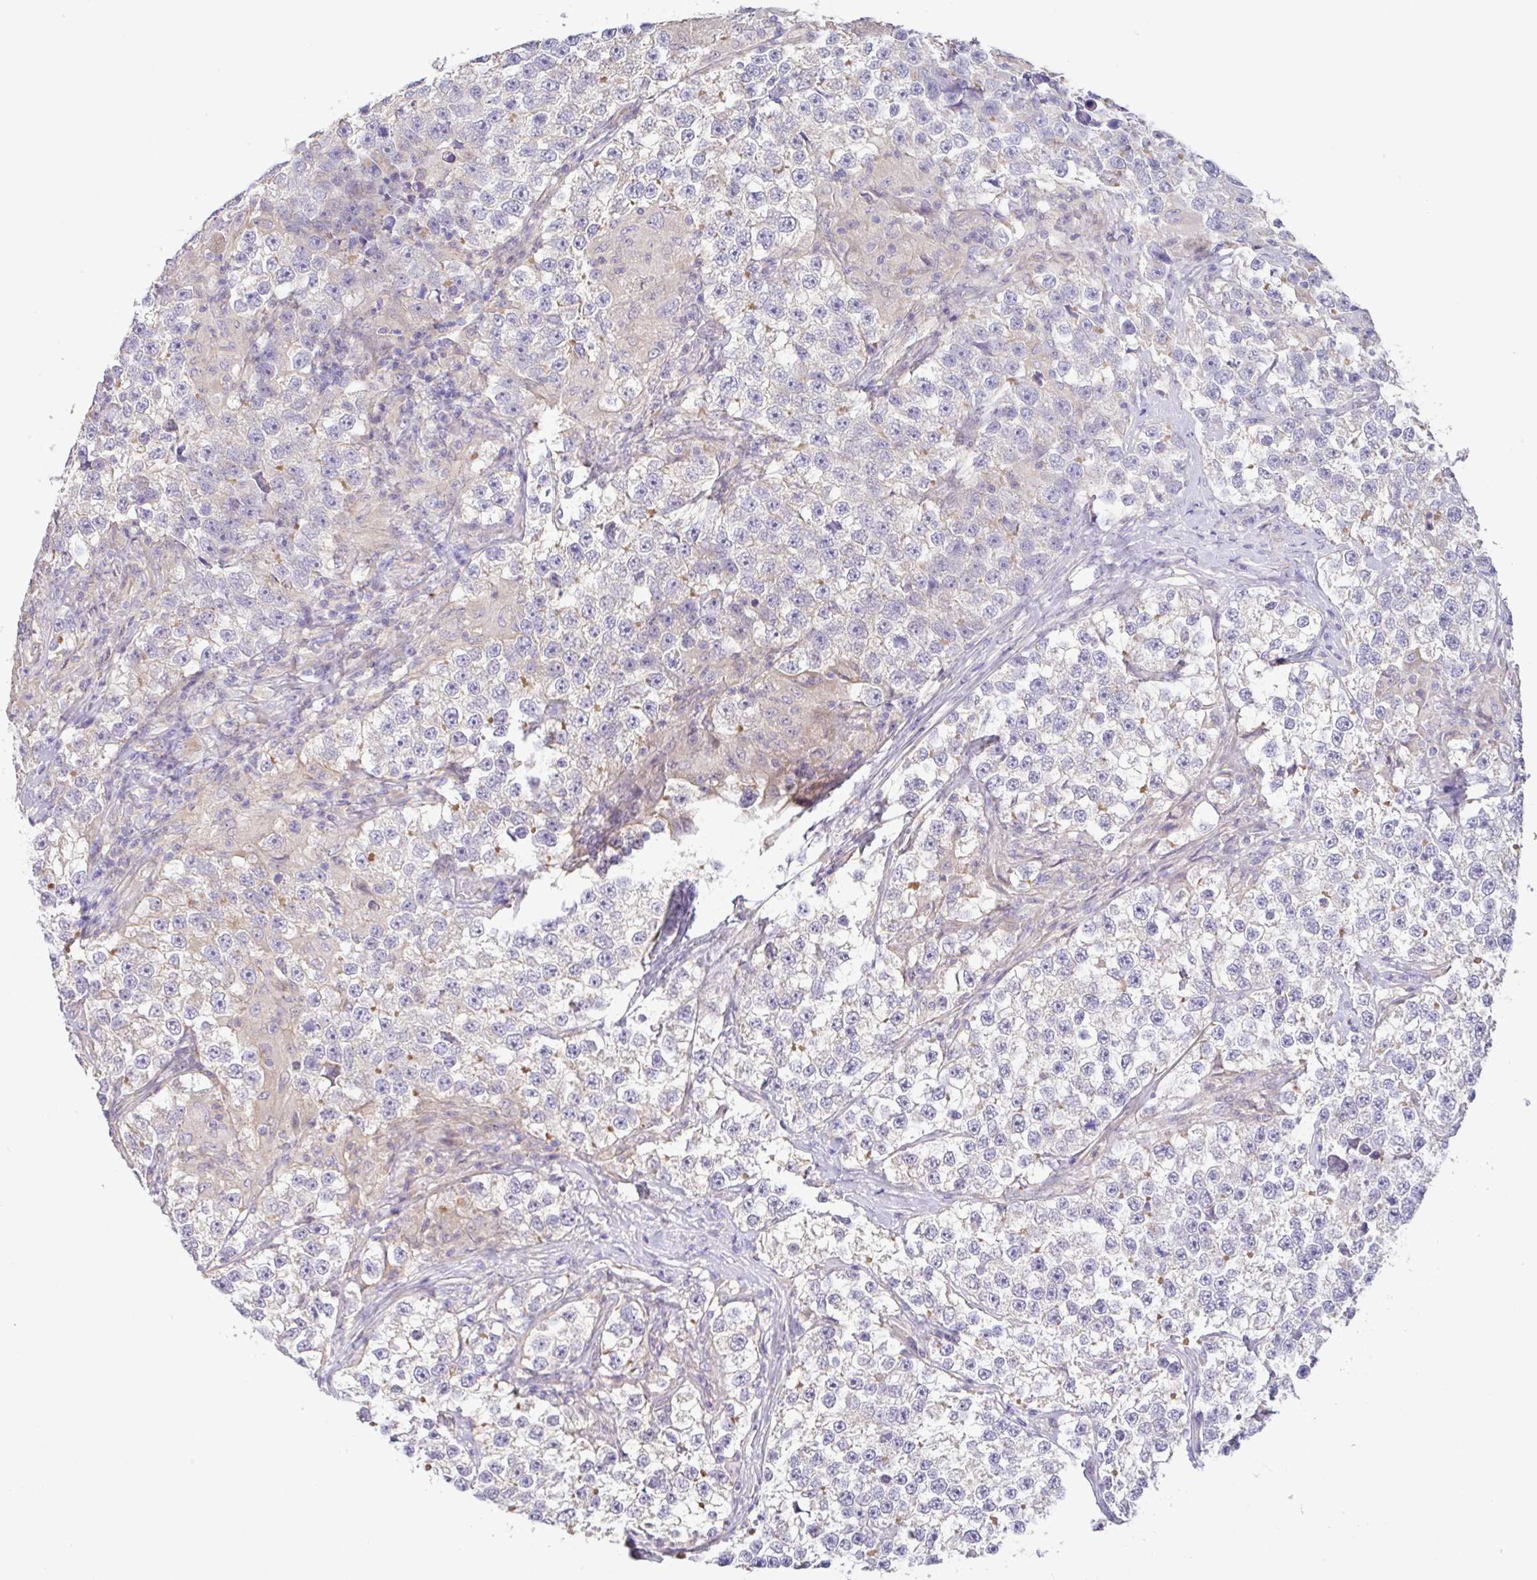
{"staining": {"intensity": "negative", "quantity": "none", "location": "none"}, "tissue": "testis cancer", "cell_type": "Tumor cells", "image_type": "cancer", "snomed": [{"axis": "morphology", "description": "Seminoma, NOS"}, {"axis": "topography", "description": "Testis"}], "caption": "A high-resolution image shows immunohistochemistry staining of testis seminoma, which demonstrates no significant staining in tumor cells. The staining was performed using DAB to visualize the protein expression in brown, while the nuclei were stained in blue with hematoxylin (Magnification: 20x).", "gene": "PLCD4", "patient": {"sex": "male", "age": 46}}